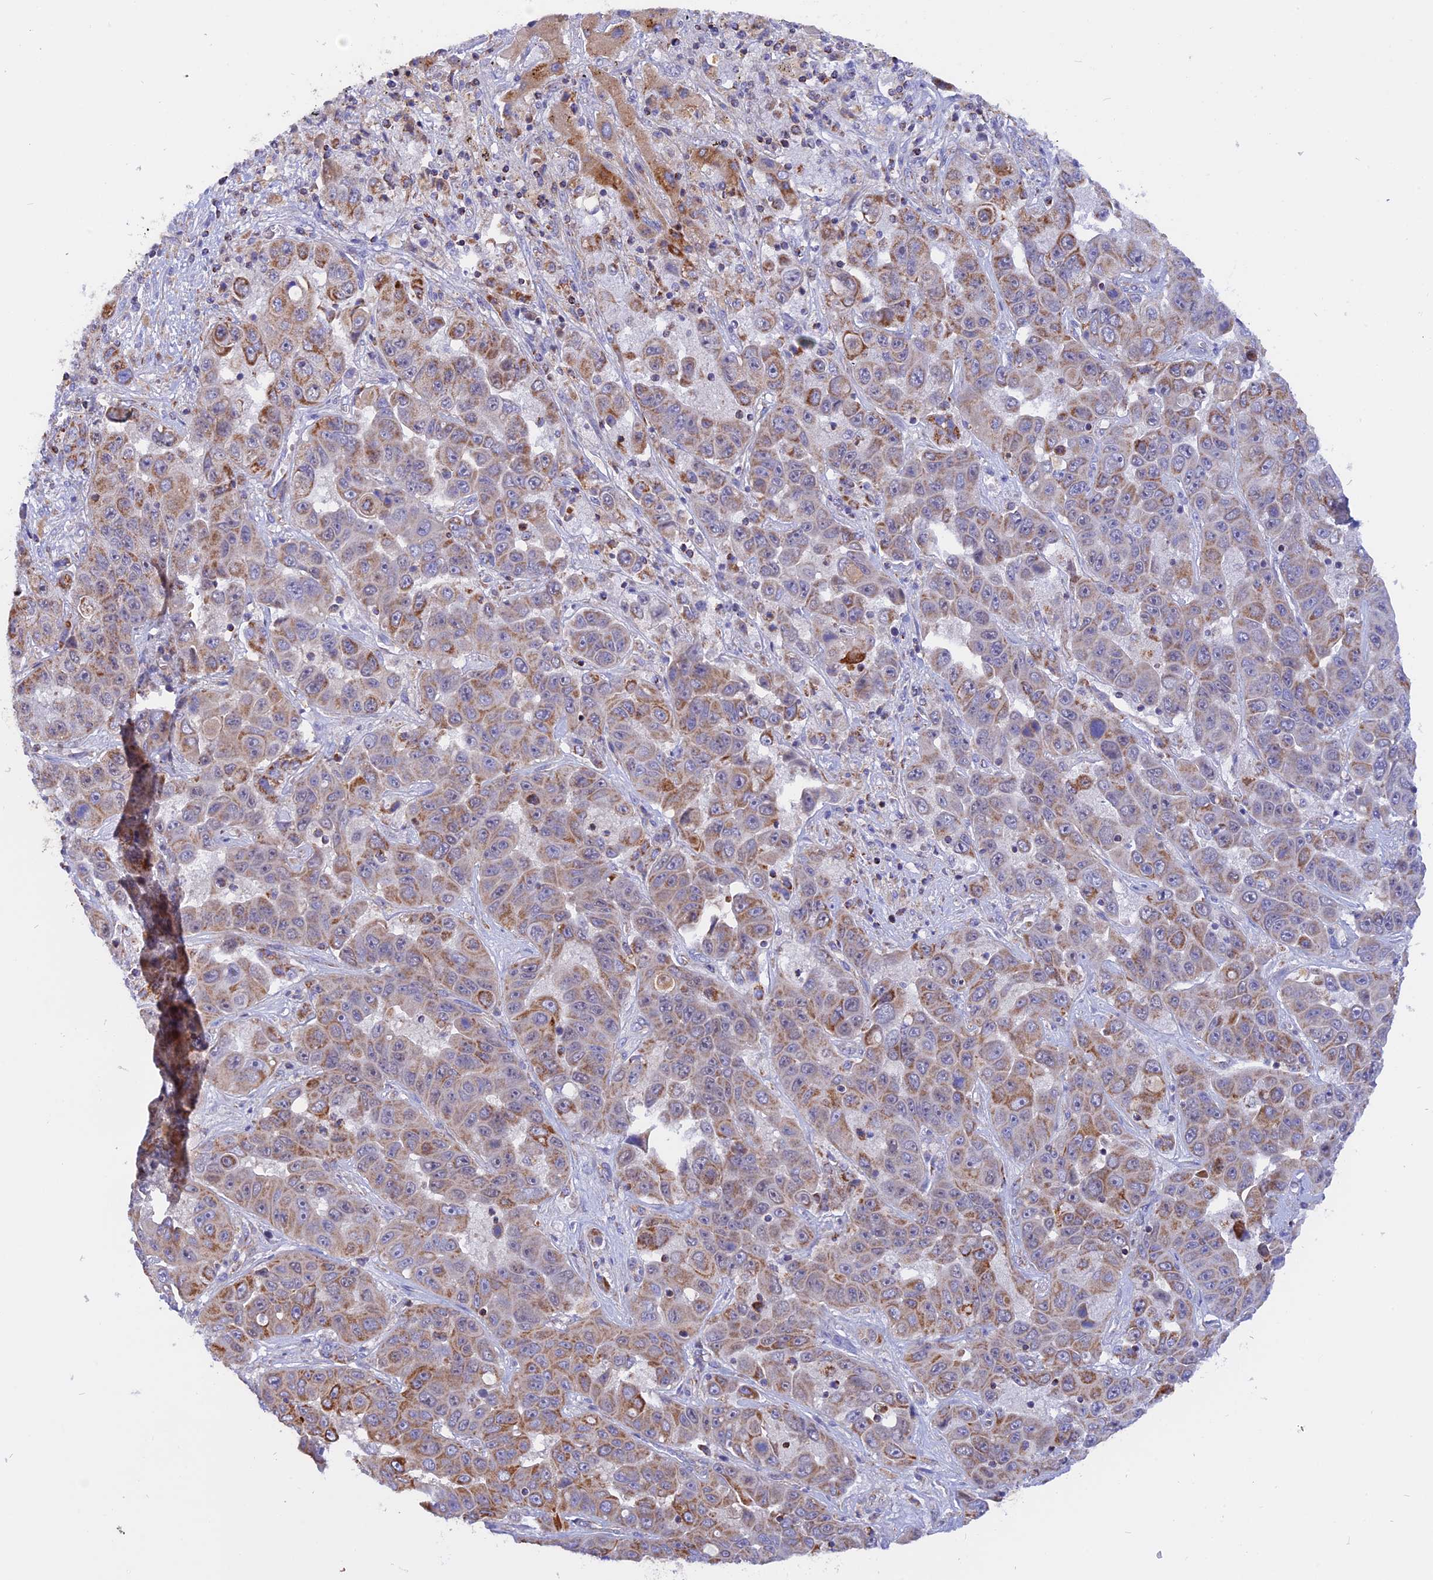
{"staining": {"intensity": "moderate", "quantity": ">75%", "location": "cytoplasmic/membranous"}, "tissue": "liver cancer", "cell_type": "Tumor cells", "image_type": "cancer", "snomed": [{"axis": "morphology", "description": "Cholangiocarcinoma"}, {"axis": "topography", "description": "Liver"}], "caption": "Immunohistochemistry of human liver cholangiocarcinoma demonstrates medium levels of moderate cytoplasmic/membranous positivity in about >75% of tumor cells.", "gene": "GCDH", "patient": {"sex": "female", "age": 52}}